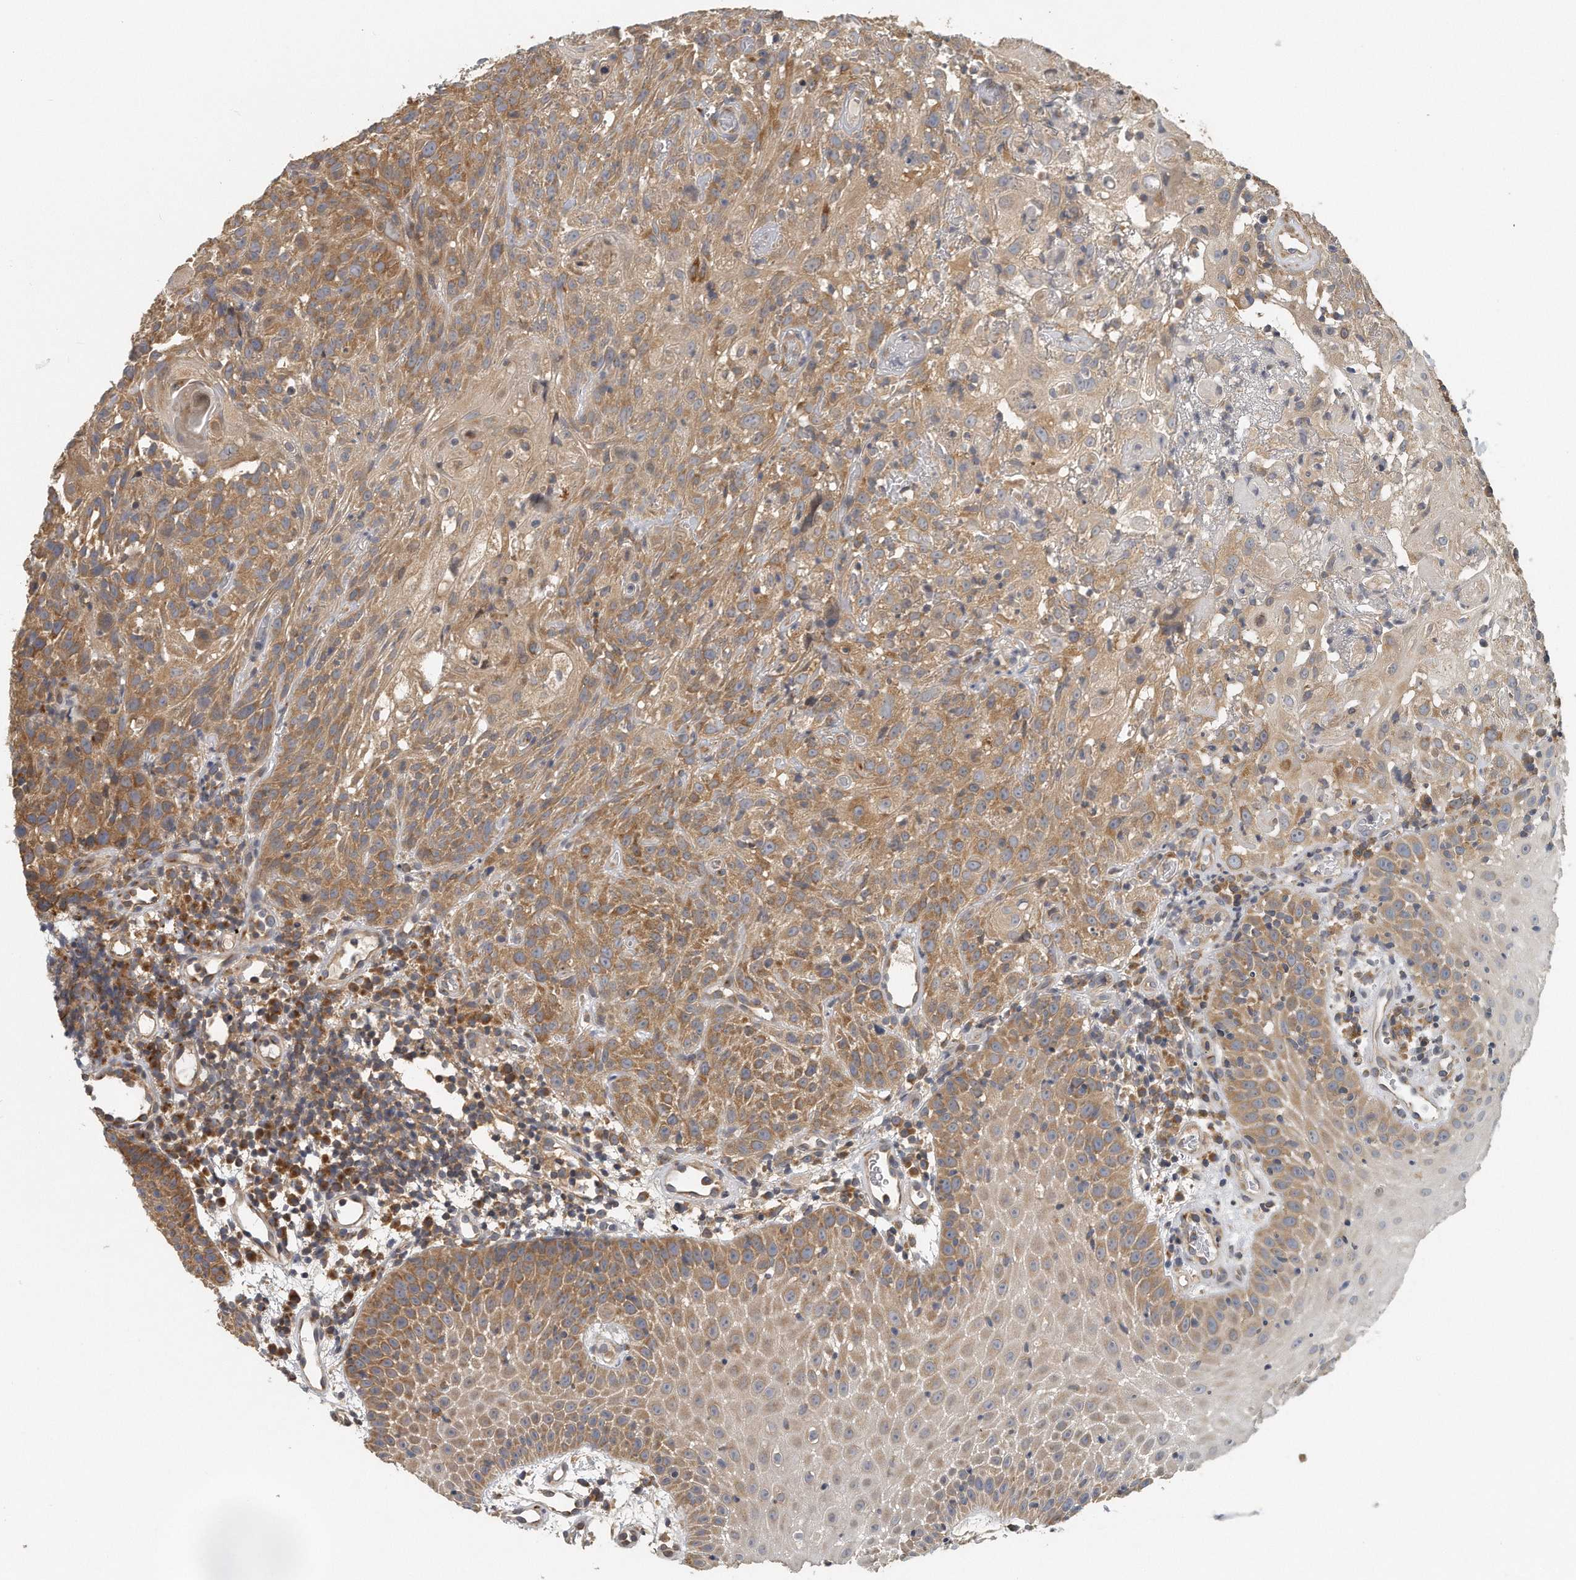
{"staining": {"intensity": "moderate", "quantity": ">75%", "location": "cytoplasmic/membranous"}, "tissue": "oral mucosa", "cell_type": "Squamous epithelial cells", "image_type": "normal", "snomed": [{"axis": "morphology", "description": "Normal tissue, NOS"}, {"axis": "topography", "description": "Oral tissue"}], "caption": "Brown immunohistochemical staining in normal human oral mucosa demonstrates moderate cytoplasmic/membranous positivity in about >75% of squamous epithelial cells.", "gene": "EIF3I", "patient": {"sex": "male", "age": 60}}